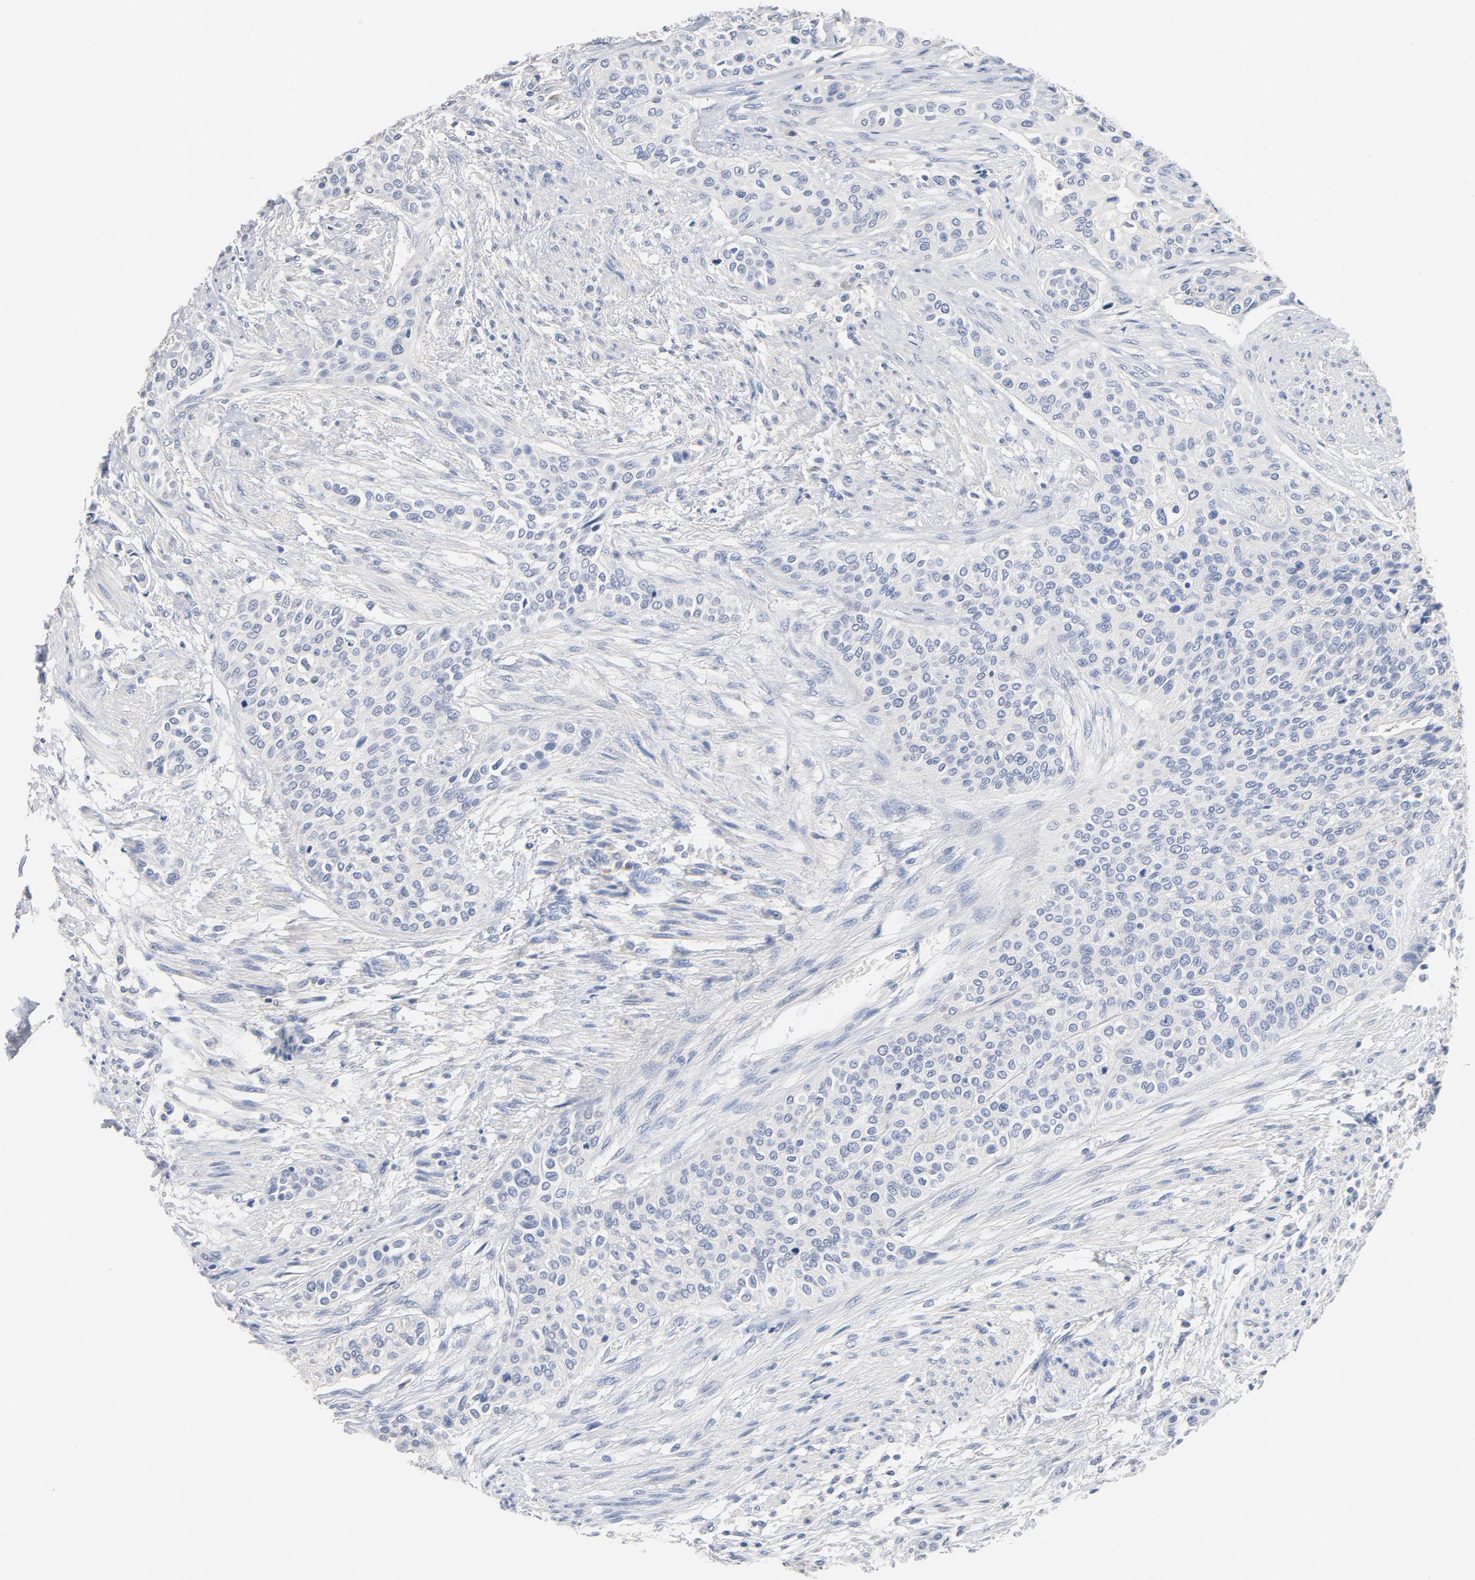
{"staining": {"intensity": "negative", "quantity": "none", "location": "none"}, "tissue": "urothelial cancer", "cell_type": "Tumor cells", "image_type": "cancer", "snomed": [{"axis": "morphology", "description": "Urothelial carcinoma, High grade"}, {"axis": "topography", "description": "Urinary bladder"}], "caption": "Photomicrograph shows no protein positivity in tumor cells of high-grade urothelial carcinoma tissue. Brightfield microscopy of immunohistochemistry stained with DAB (3,3'-diaminobenzidine) (brown) and hematoxylin (blue), captured at high magnification.", "gene": "ZCCHC13", "patient": {"sex": "male", "age": 74}}